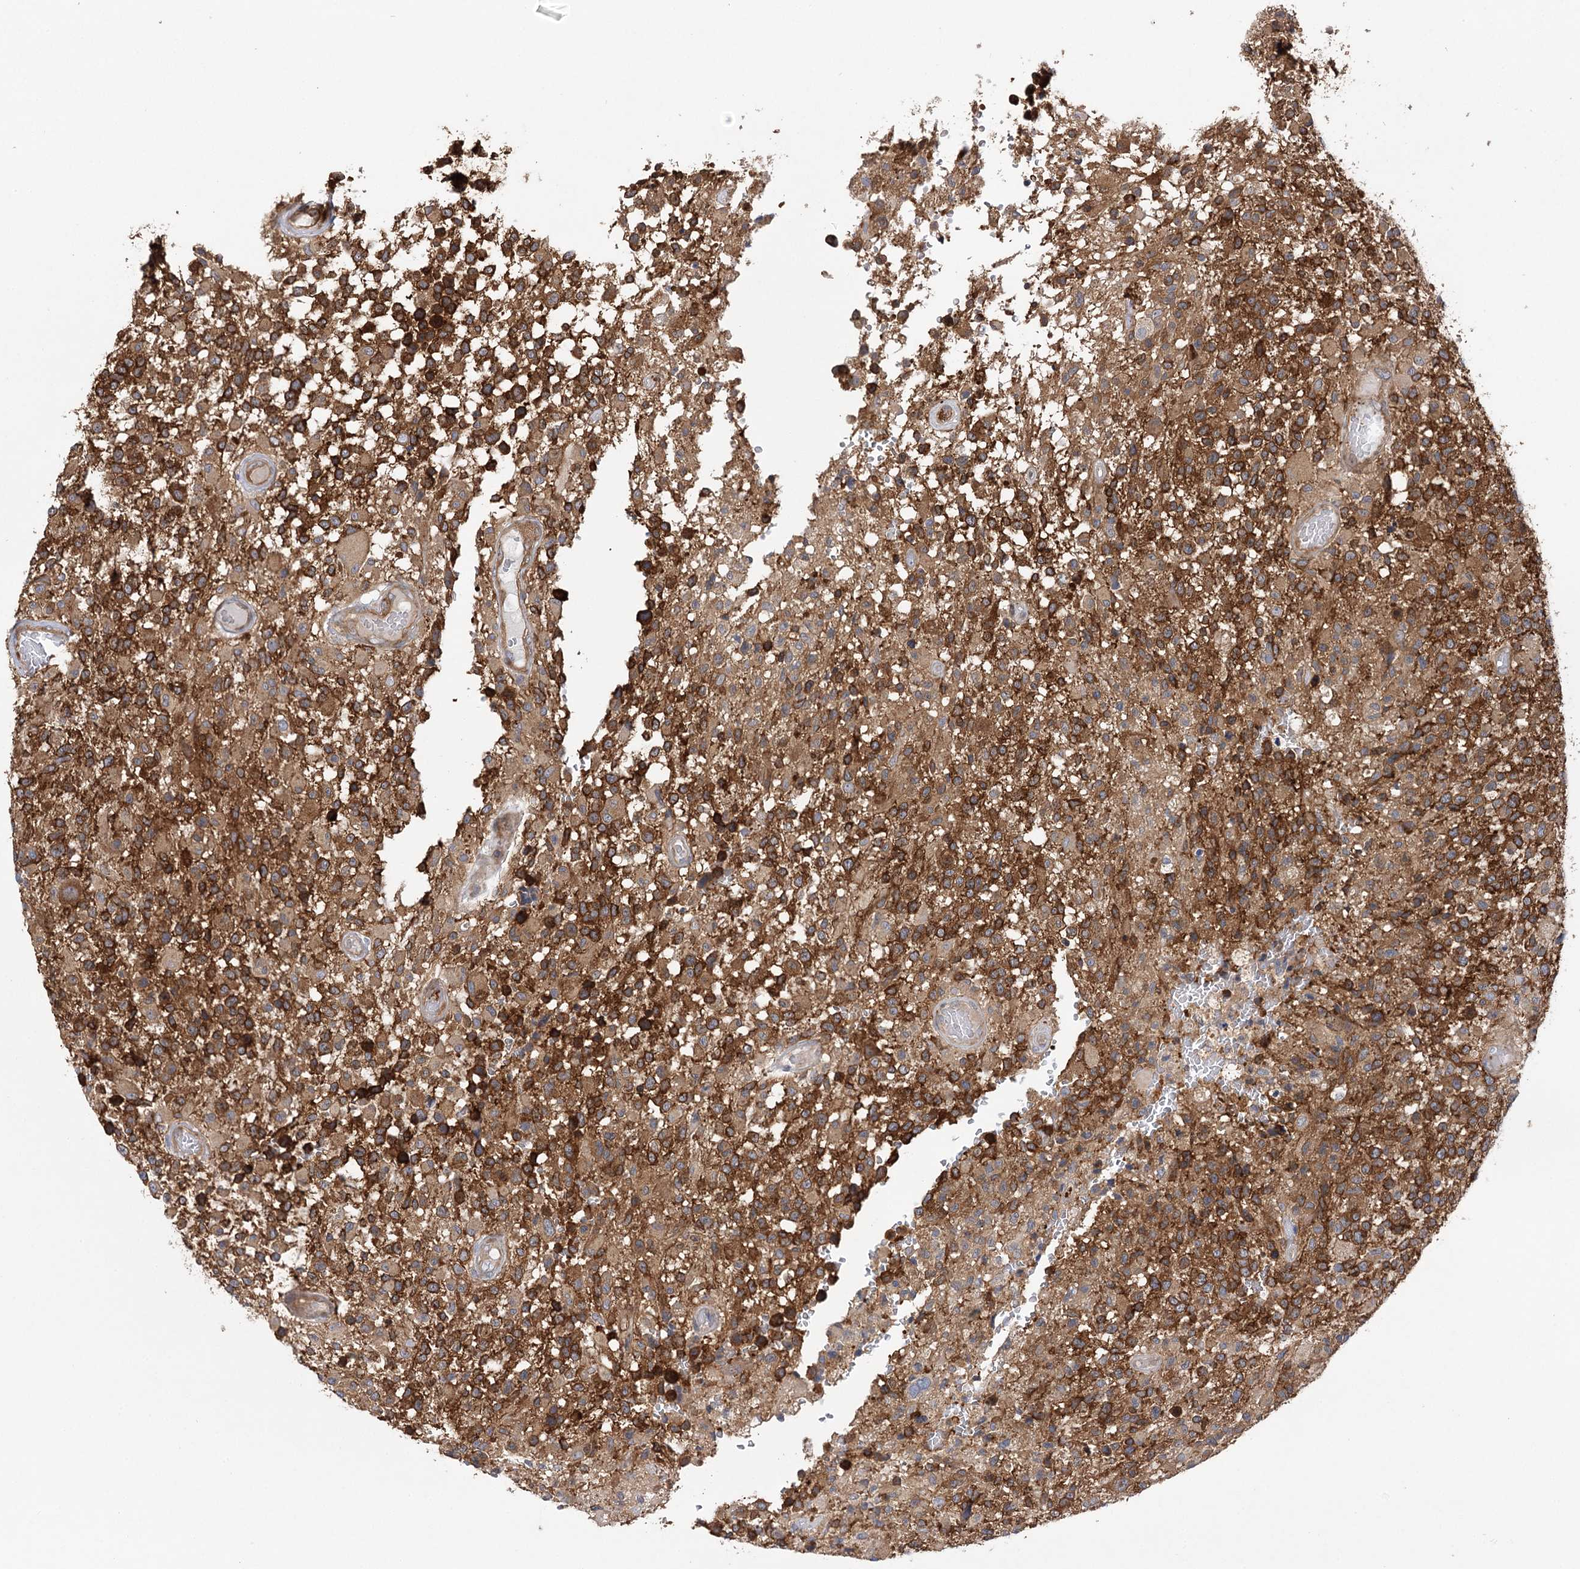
{"staining": {"intensity": "strong", "quantity": "25%-75%", "location": "cytoplasmic/membranous"}, "tissue": "glioma", "cell_type": "Tumor cells", "image_type": "cancer", "snomed": [{"axis": "morphology", "description": "Glioma, malignant, High grade"}, {"axis": "morphology", "description": "Glioblastoma, NOS"}, {"axis": "topography", "description": "Brain"}], "caption": "Glioblastoma stained for a protein (brown) reveals strong cytoplasmic/membranous positive expression in about 25%-75% of tumor cells.", "gene": "VPS37B", "patient": {"sex": "male", "age": 60}}